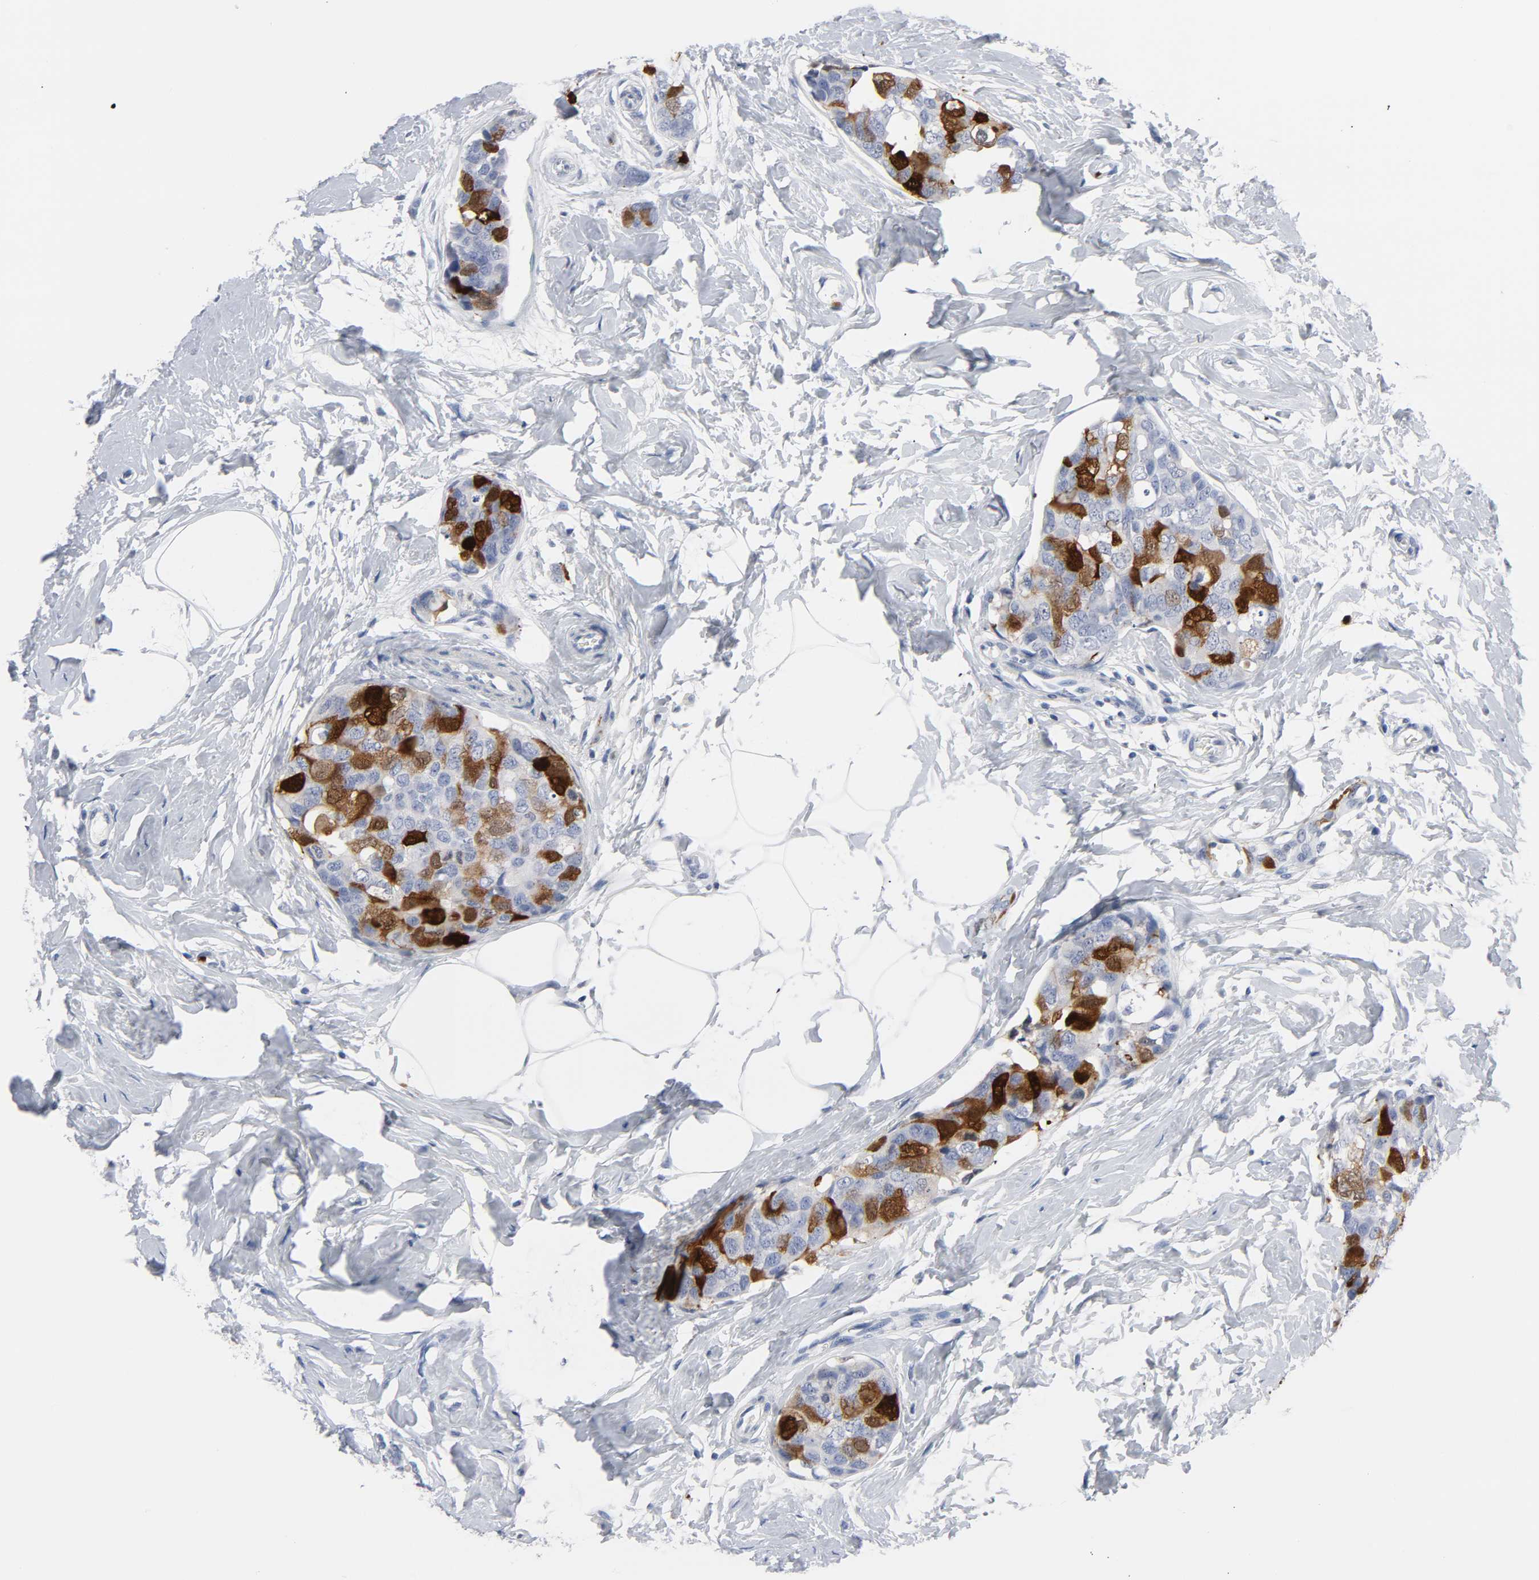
{"staining": {"intensity": "strong", "quantity": "25%-75%", "location": "cytoplasmic/membranous,nuclear"}, "tissue": "breast cancer", "cell_type": "Tumor cells", "image_type": "cancer", "snomed": [{"axis": "morphology", "description": "Normal tissue, NOS"}, {"axis": "morphology", "description": "Duct carcinoma"}, {"axis": "topography", "description": "Breast"}], "caption": "A high-resolution histopathology image shows immunohistochemistry staining of breast infiltrating ductal carcinoma, which displays strong cytoplasmic/membranous and nuclear positivity in about 25%-75% of tumor cells.", "gene": "CDC20", "patient": {"sex": "female", "age": 50}}